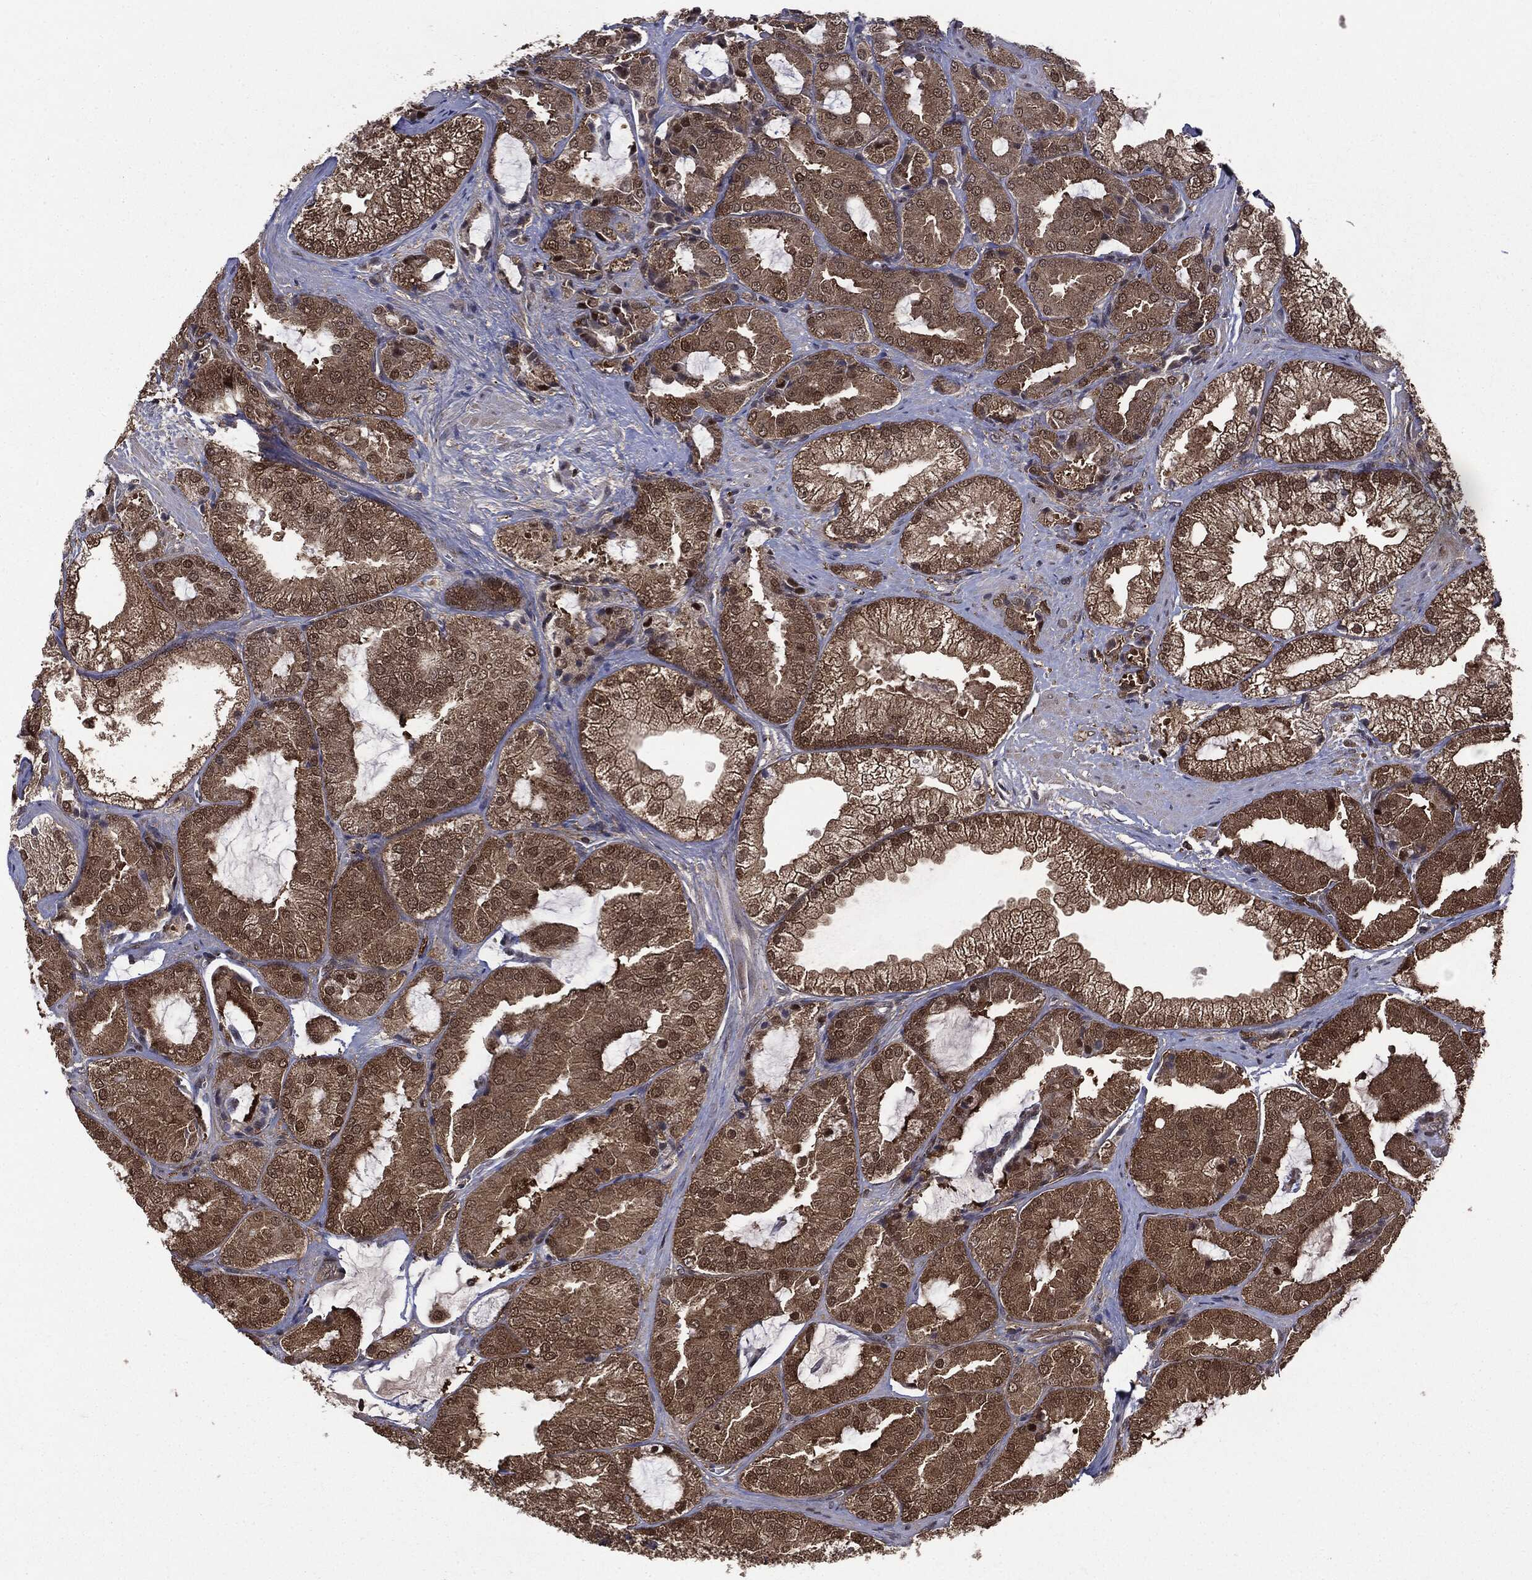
{"staining": {"intensity": "strong", "quantity": ">75%", "location": "cytoplasmic/membranous"}, "tissue": "prostate cancer", "cell_type": "Tumor cells", "image_type": "cancer", "snomed": [{"axis": "morphology", "description": "Adenocarcinoma, High grade"}, {"axis": "topography", "description": "Prostate"}], "caption": "This is an image of immunohistochemistry staining of prostate cancer (high-grade adenocarcinoma), which shows strong positivity in the cytoplasmic/membranous of tumor cells.", "gene": "GPI", "patient": {"sex": "male", "age": 68}}